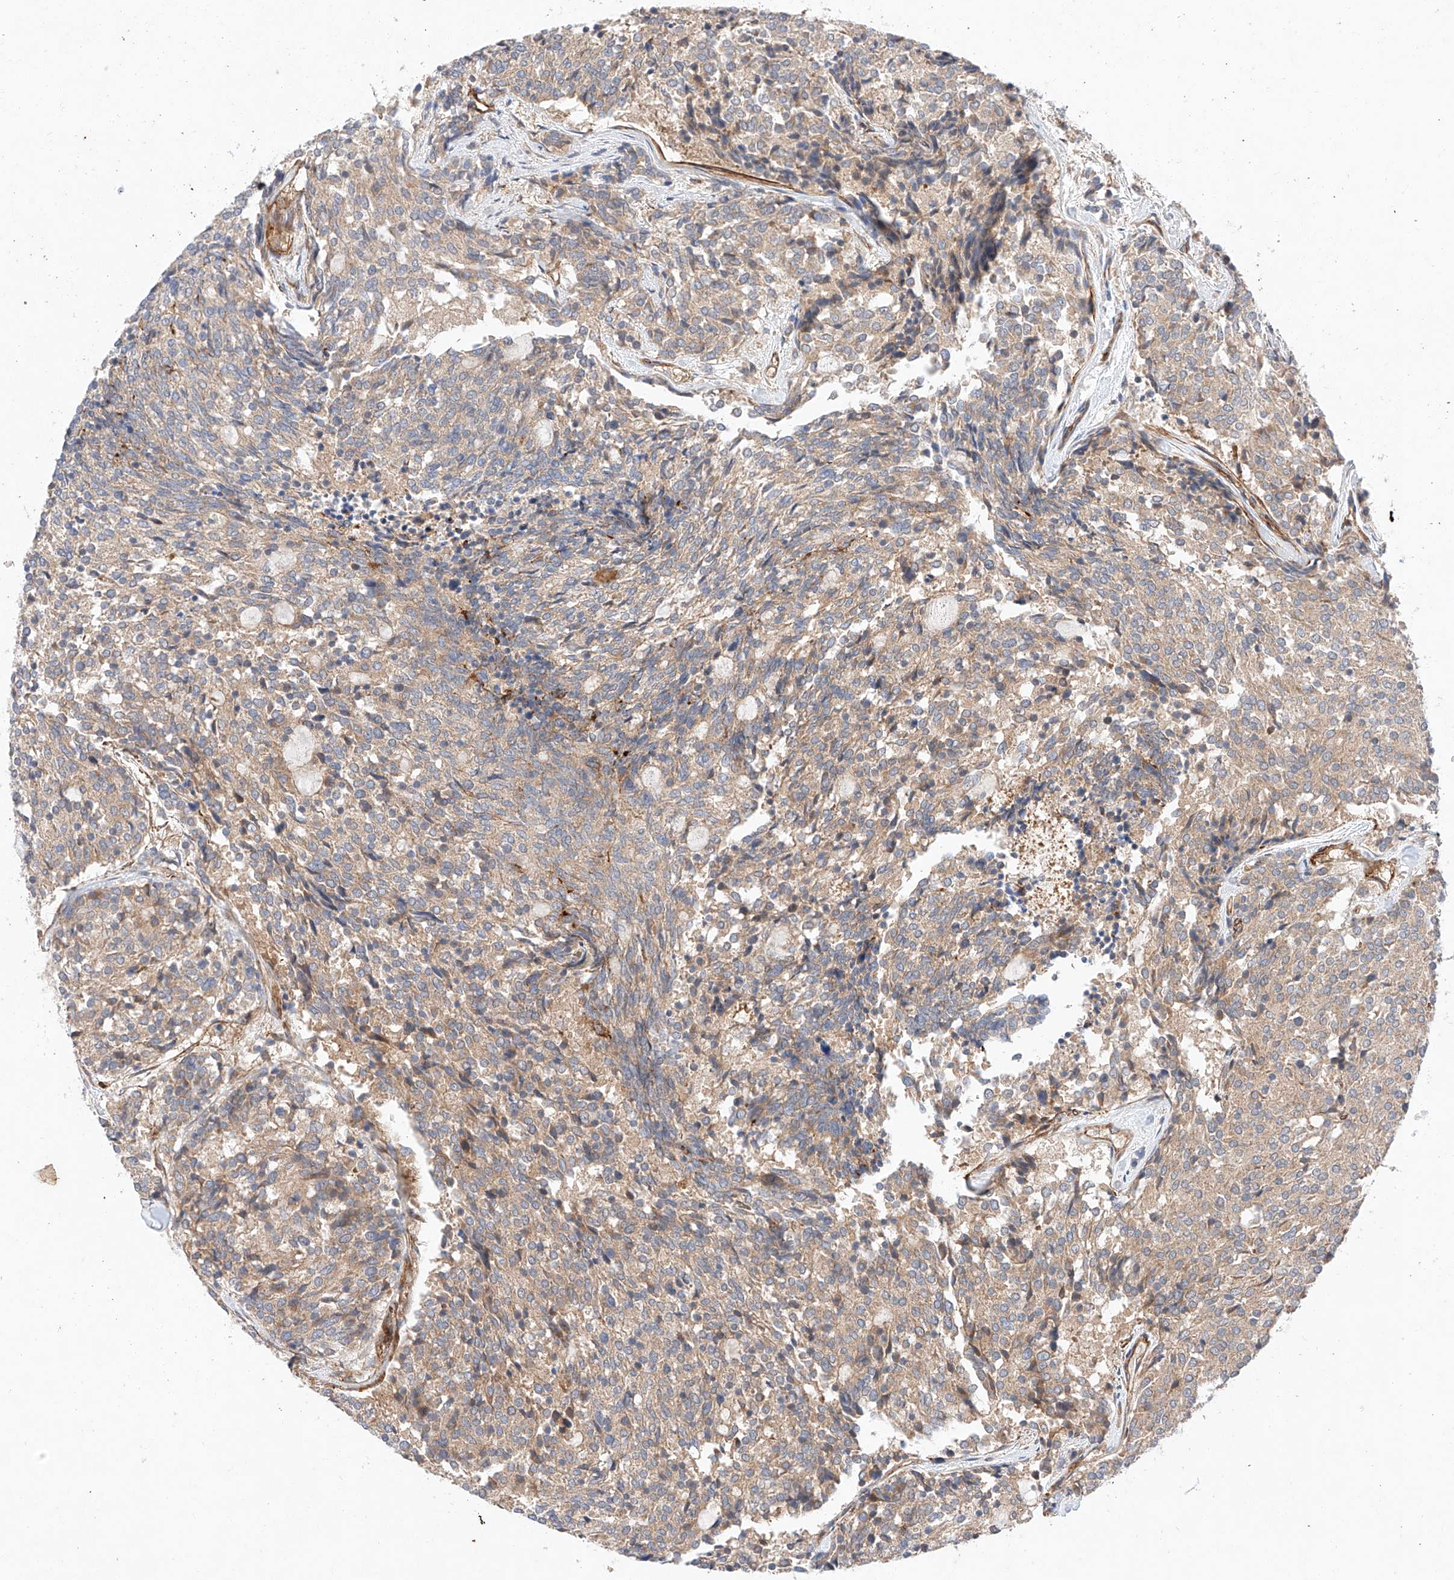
{"staining": {"intensity": "weak", "quantity": ">75%", "location": "cytoplasmic/membranous"}, "tissue": "carcinoid", "cell_type": "Tumor cells", "image_type": "cancer", "snomed": [{"axis": "morphology", "description": "Carcinoid, malignant, NOS"}, {"axis": "topography", "description": "Pancreas"}], "caption": "Tumor cells show low levels of weak cytoplasmic/membranous staining in about >75% of cells in carcinoid.", "gene": "RAB23", "patient": {"sex": "female", "age": 54}}